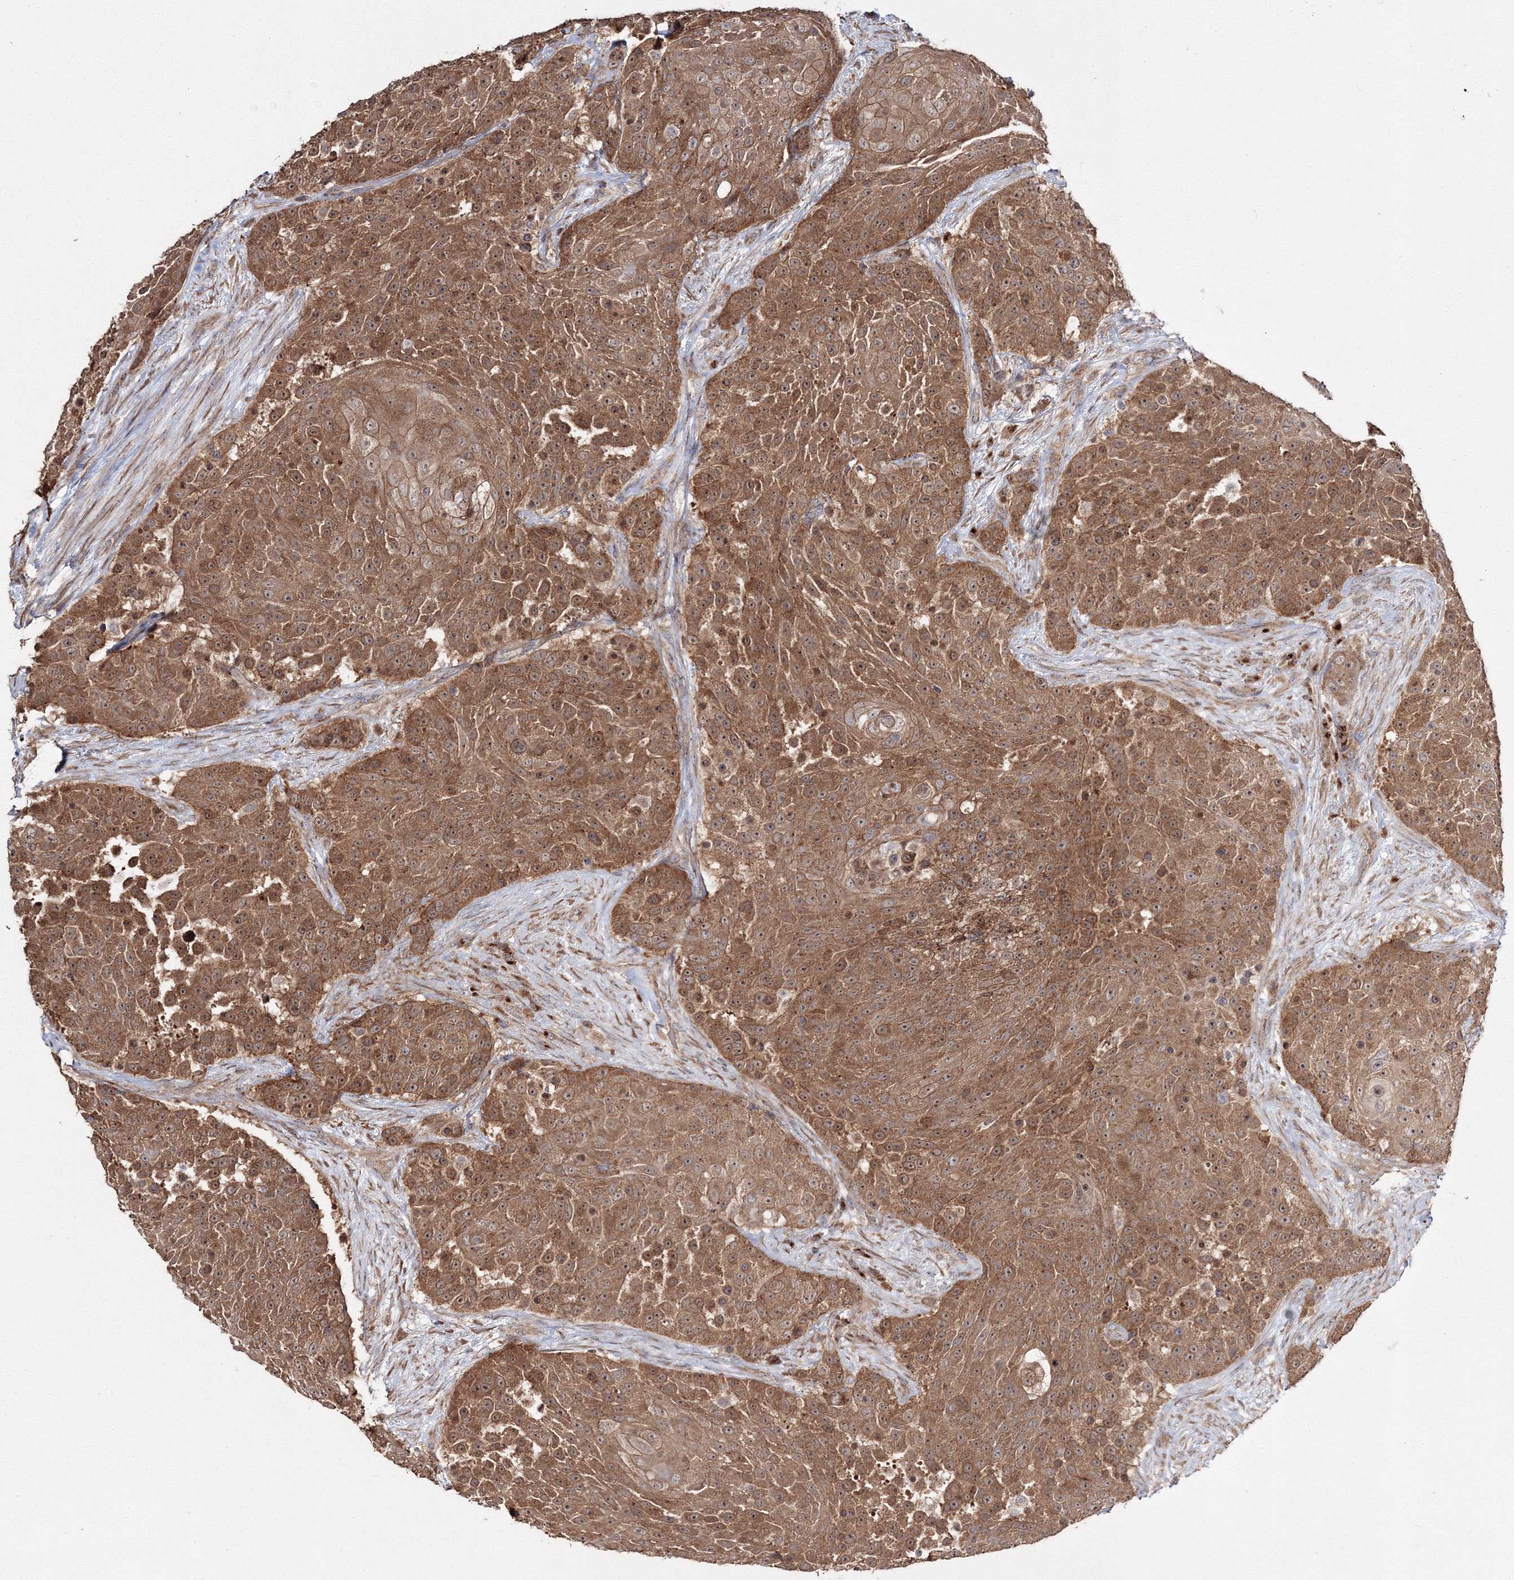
{"staining": {"intensity": "strong", "quantity": ">75%", "location": "cytoplasmic/membranous,nuclear"}, "tissue": "urothelial cancer", "cell_type": "Tumor cells", "image_type": "cancer", "snomed": [{"axis": "morphology", "description": "Urothelial carcinoma, High grade"}, {"axis": "topography", "description": "Urinary bladder"}], "caption": "The immunohistochemical stain shows strong cytoplasmic/membranous and nuclear positivity in tumor cells of urothelial cancer tissue. The staining was performed using DAB, with brown indicating positive protein expression. Nuclei are stained blue with hematoxylin.", "gene": "DDO", "patient": {"sex": "female", "age": 63}}